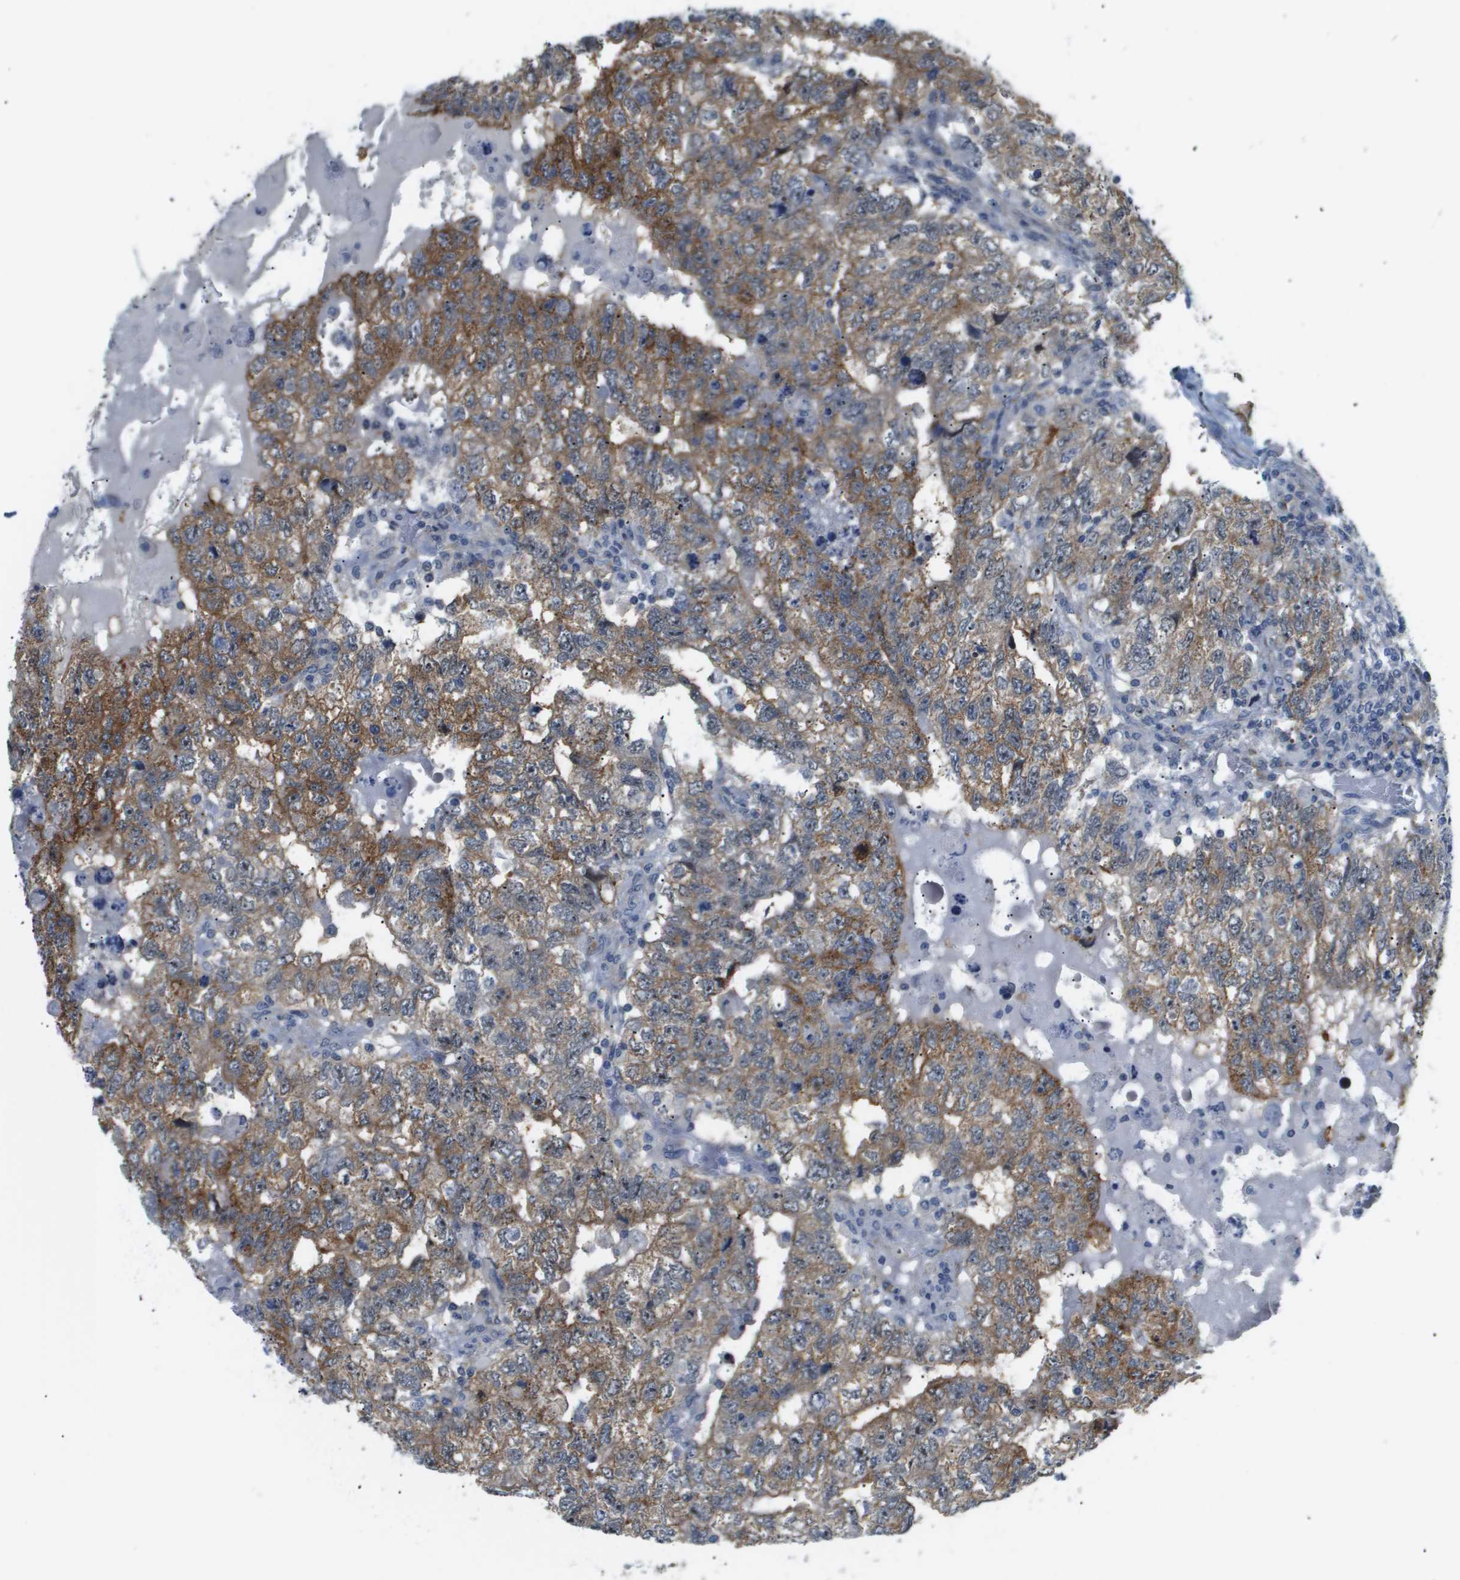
{"staining": {"intensity": "moderate", "quantity": ">75%", "location": "cytoplasmic/membranous"}, "tissue": "testis cancer", "cell_type": "Tumor cells", "image_type": "cancer", "snomed": [{"axis": "morphology", "description": "Carcinoma, Embryonal, NOS"}, {"axis": "topography", "description": "Testis"}], "caption": "Immunohistochemical staining of human testis cancer (embryonal carcinoma) displays moderate cytoplasmic/membranous protein positivity in approximately >75% of tumor cells.", "gene": "OTUD5", "patient": {"sex": "male", "age": 36}}